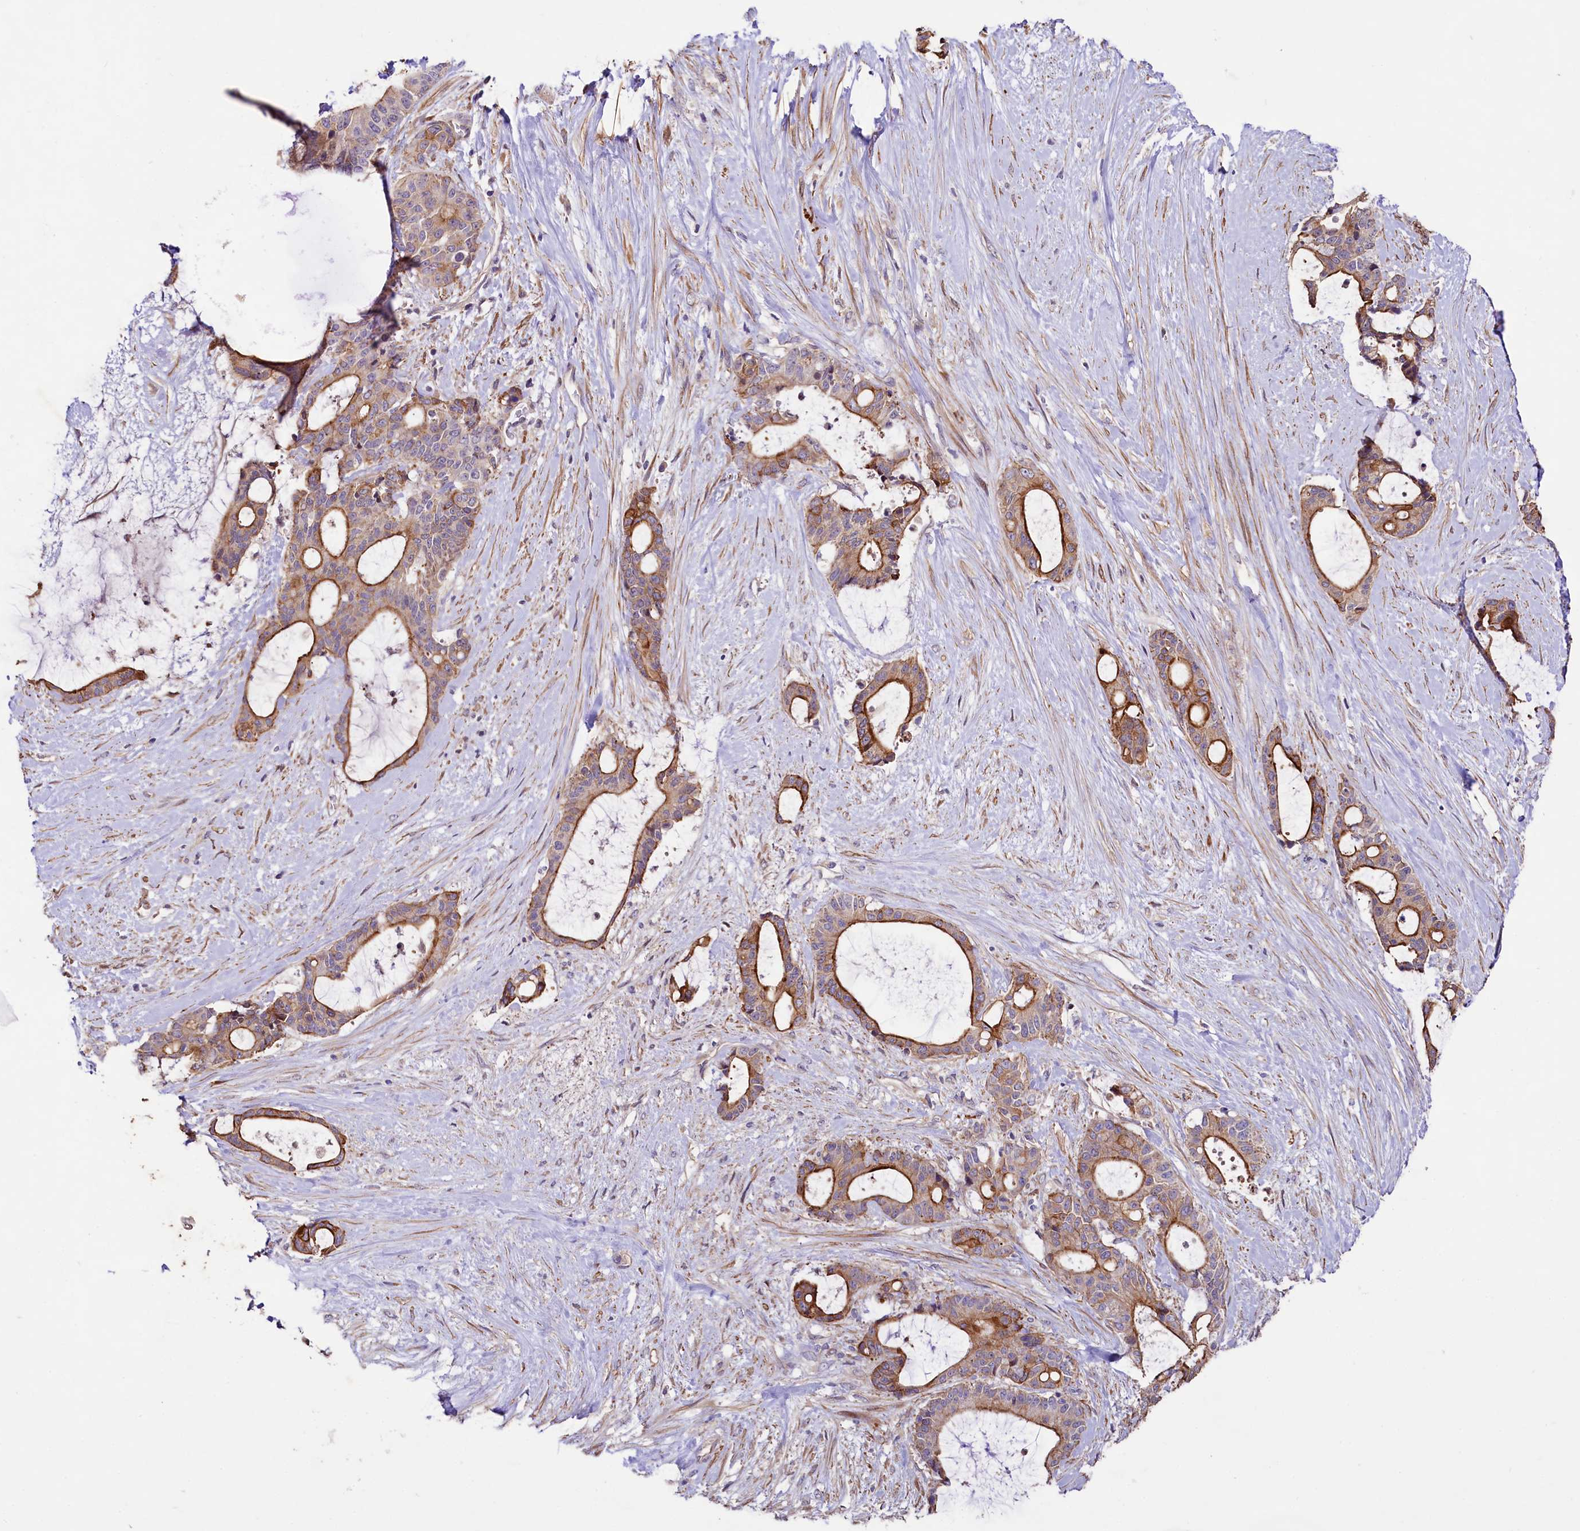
{"staining": {"intensity": "strong", "quantity": "25%-75%", "location": "cytoplasmic/membranous"}, "tissue": "liver cancer", "cell_type": "Tumor cells", "image_type": "cancer", "snomed": [{"axis": "morphology", "description": "Normal tissue, NOS"}, {"axis": "morphology", "description": "Cholangiocarcinoma"}, {"axis": "topography", "description": "Liver"}, {"axis": "topography", "description": "Peripheral nerve tissue"}], "caption": "Human liver cancer (cholangiocarcinoma) stained with a brown dye shows strong cytoplasmic/membranous positive expression in approximately 25%-75% of tumor cells.", "gene": "VPS11", "patient": {"sex": "female", "age": 73}}